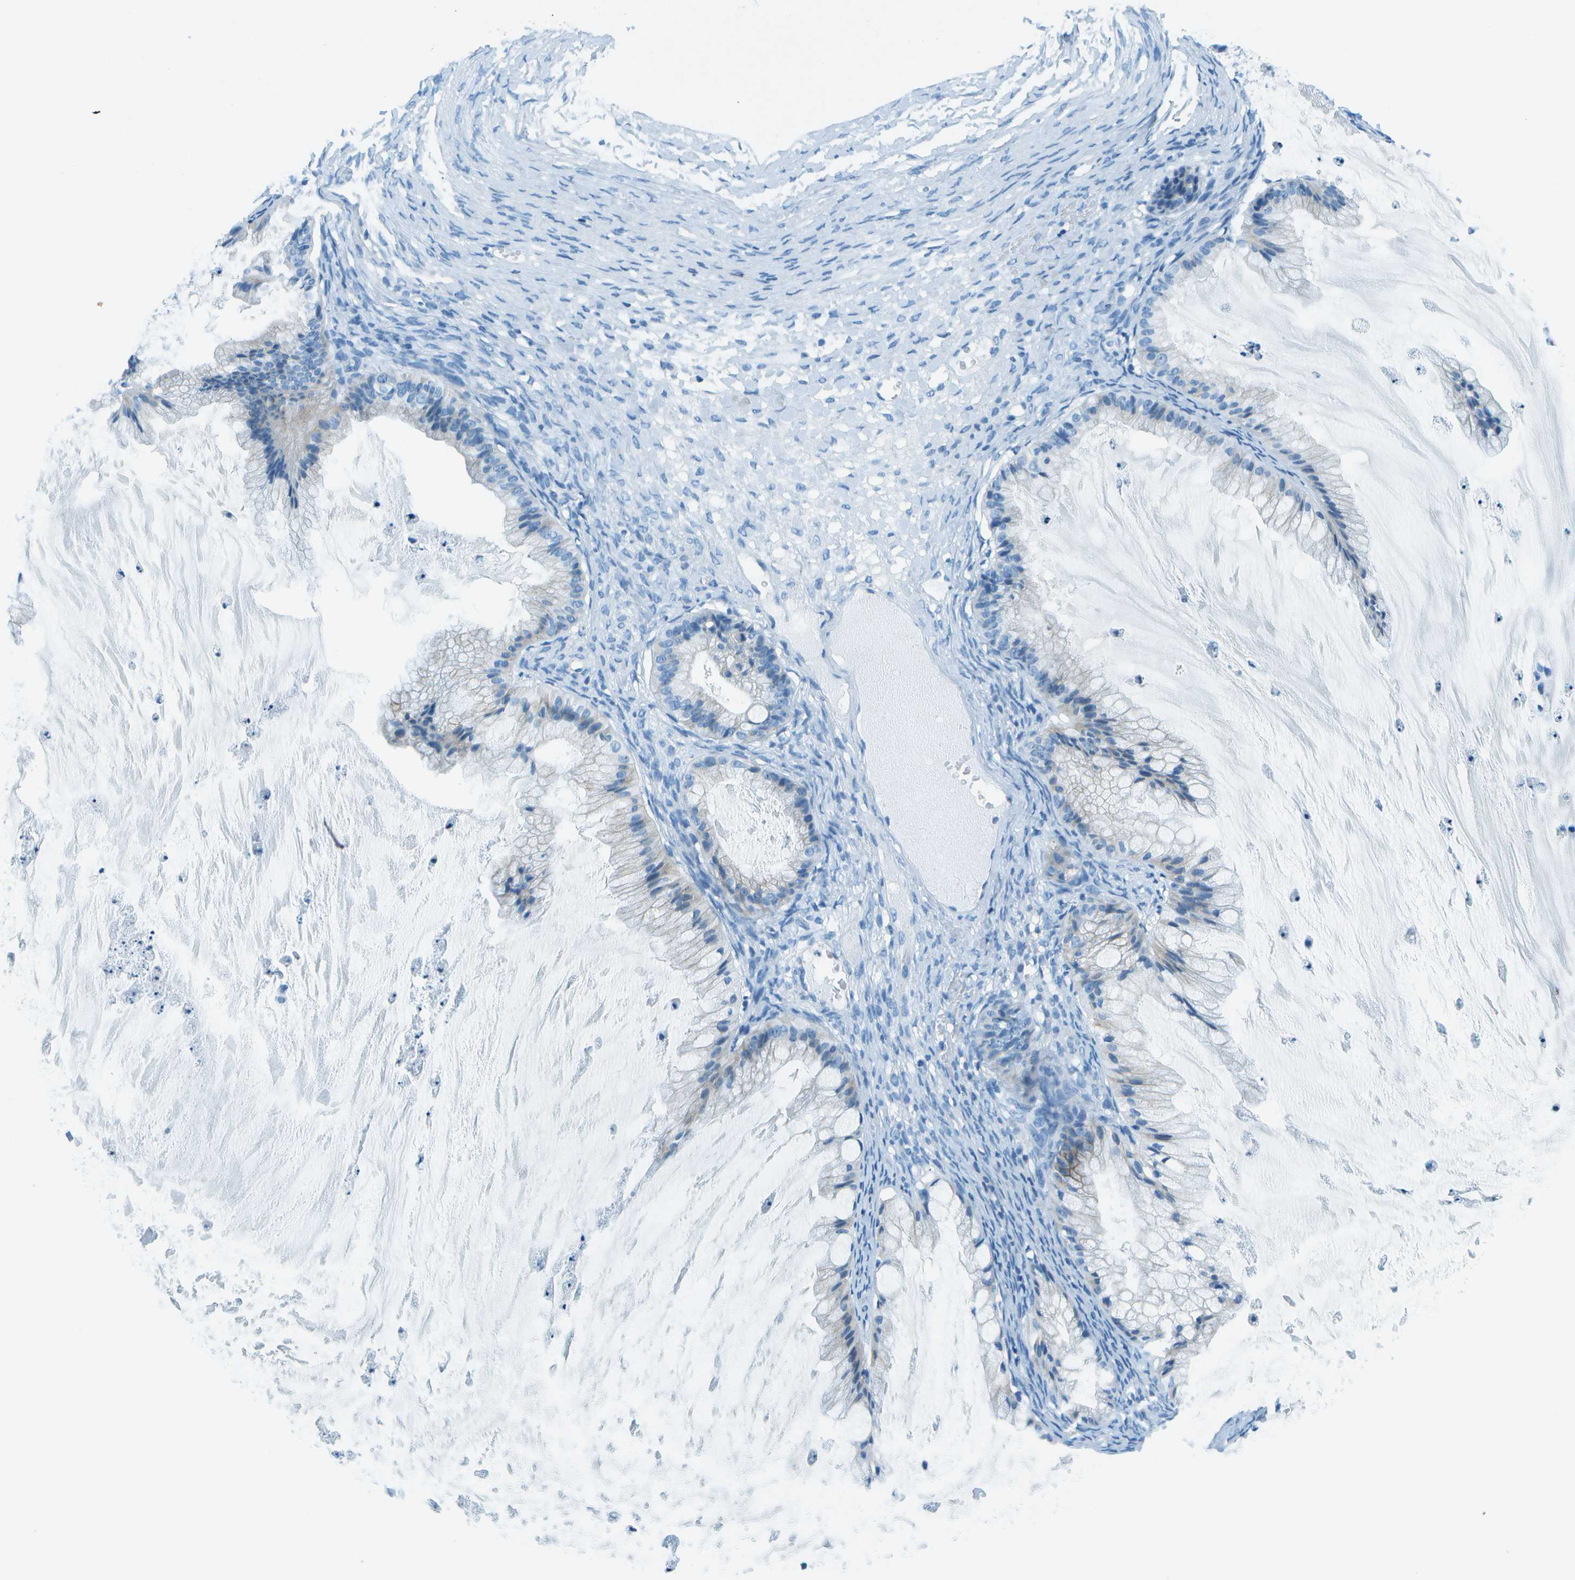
{"staining": {"intensity": "negative", "quantity": "none", "location": "none"}, "tissue": "ovarian cancer", "cell_type": "Tumor cells", "image_type": "cancer", "snomed": [{"axis": "morphology", "description": "Cystadenocarcinoma, mucinous, NOS"}, {"axis": "topography", "description": "Ovary"}], "caption": "Ovarian cancer (mucinous cystadenocarcinoma) was stained to show a protein in brown. There is no significant expression in tumor cells.", "gene": "SLC16A10", "patient": {"sex": "female", "age": 57}}